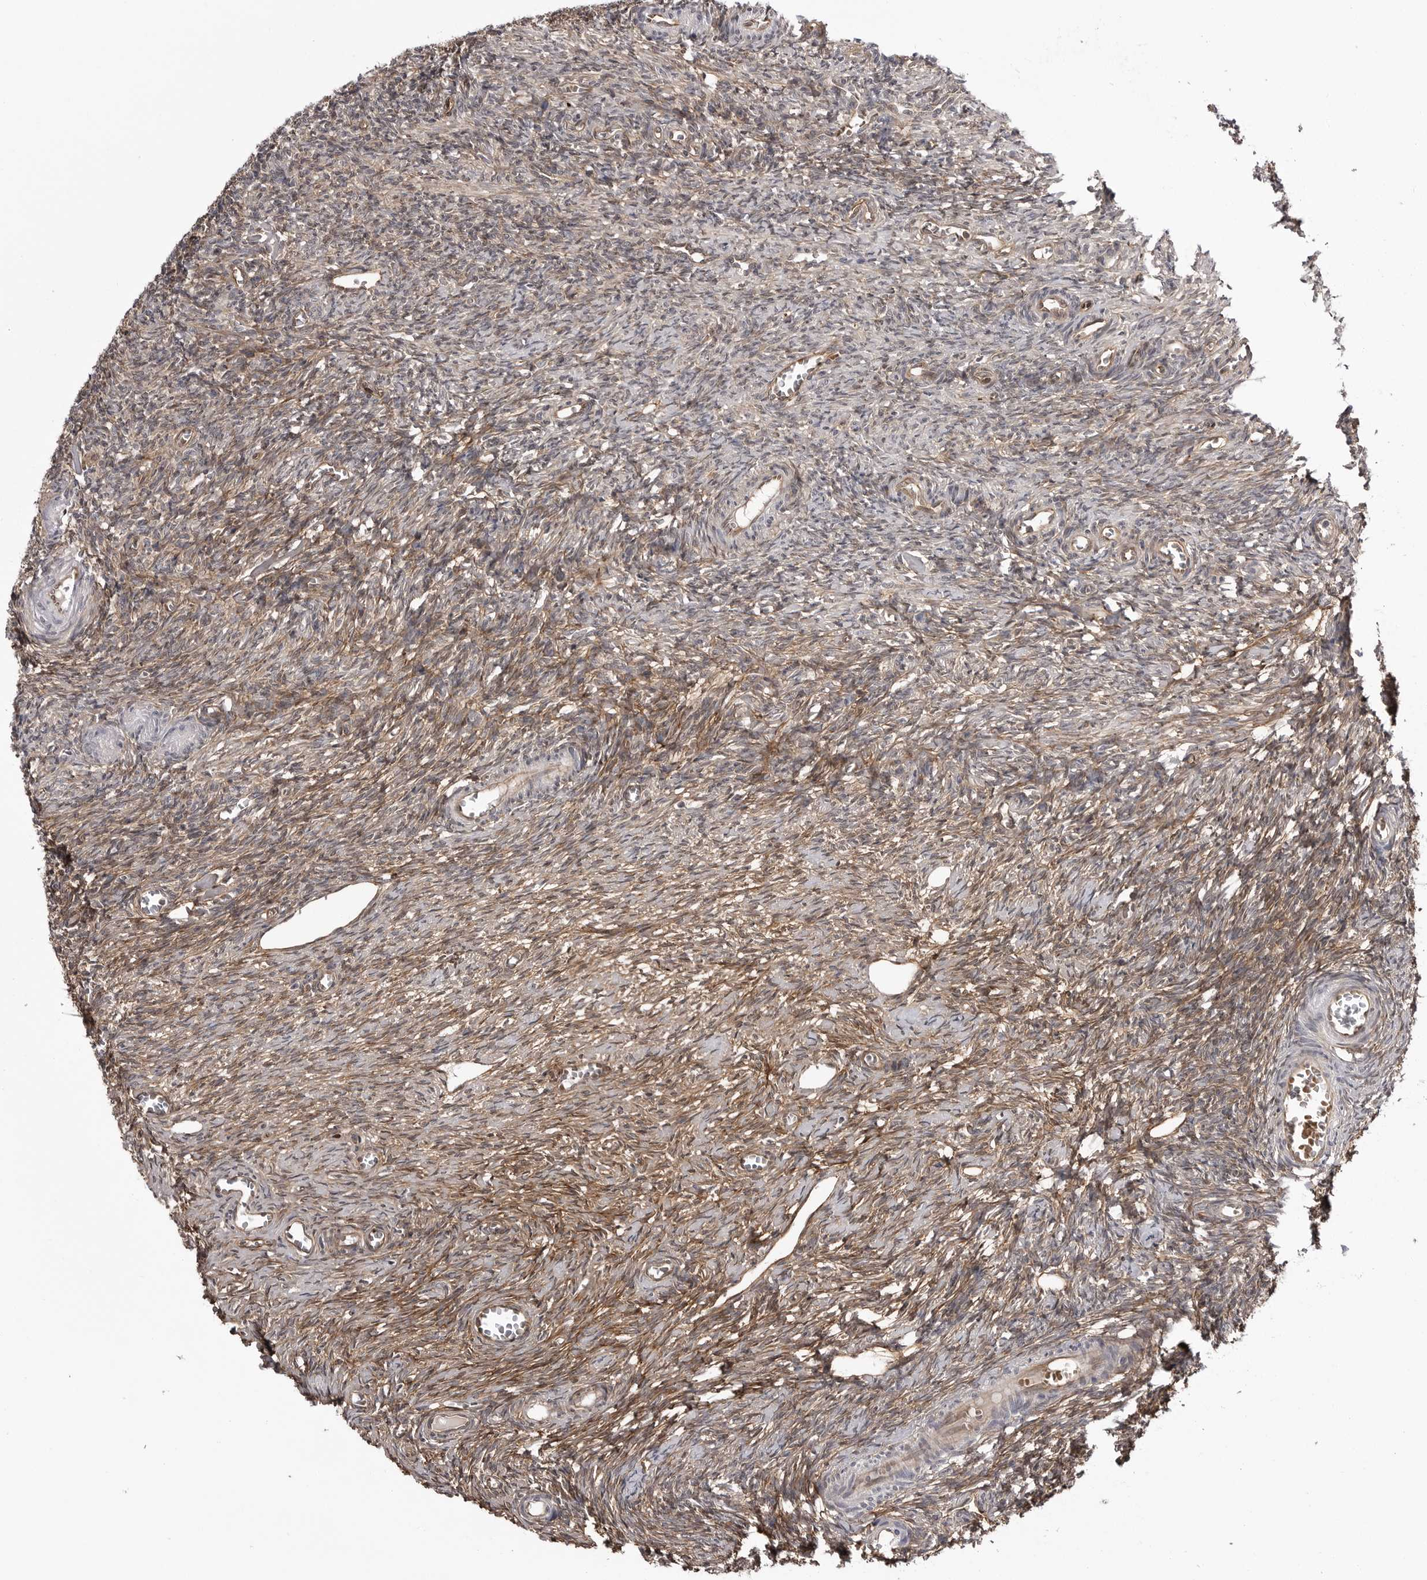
{"staining": {"intensity": "moderate", "quantity": ">75%", "location": "cytoplasmic/membranous"}, "tissue": "ovary", "cell_type": "Ovarian stroma cells", "image_type": "normal", "snomed": [{"axis": "morphology", "description": "Normal tissue, NOS"}, {"axis": "topography", "description": "Ovary"}], "caption": "The immunohistochemical stain shows moderate cytoplasmic/membranous positivity in ovarian stroma cells of unremarkable ovary. (Stains: DAB in brown, nuclei in blue, Microscopy: brightfield microscopy at high magnification).", "gene": "ARL5A", "patient": {"sex": "female", "age": 27}}